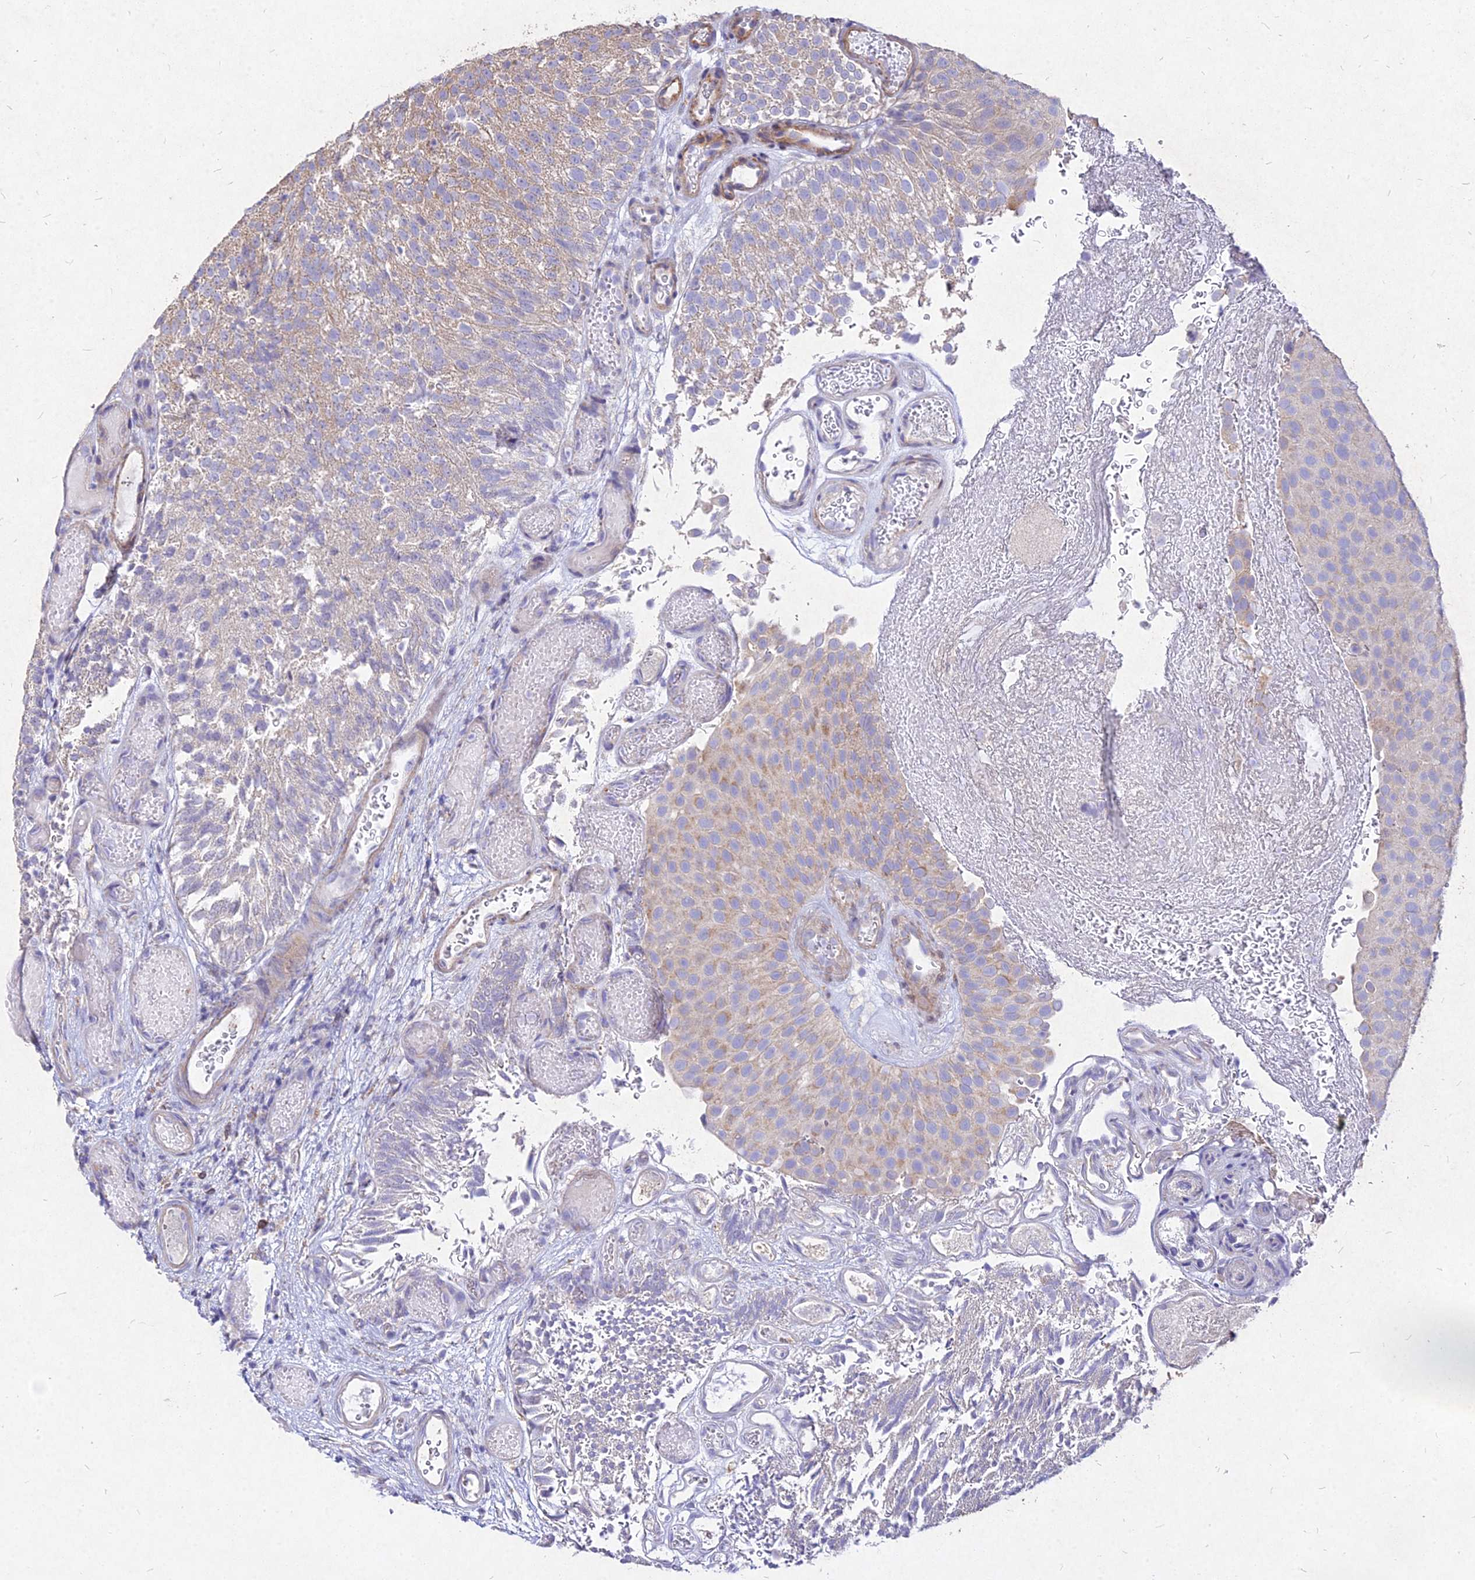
{"staining": {"intensity": "moderate", "quantity": "<25%", "location": "cytoplasmic/membranous"}, "tissue": "urothelial cancer", "cell_type": "Tumor cells", "image_type": "cancer", "snomed": [{"axis": "morphology", "description": "Urothelial carcinoma, Low grade"}, {"axis": "topography", "description": "Urinary bladder"}], "caption": "Immunohistochemical staining of urothelial carcinoma (low-grade) reveals low levels of moderate cytoplasmic/membranous staining in approximately <25% of tumor cells.", "gene": "SKA1", "patient": {"sex": "male", "age": 78}}